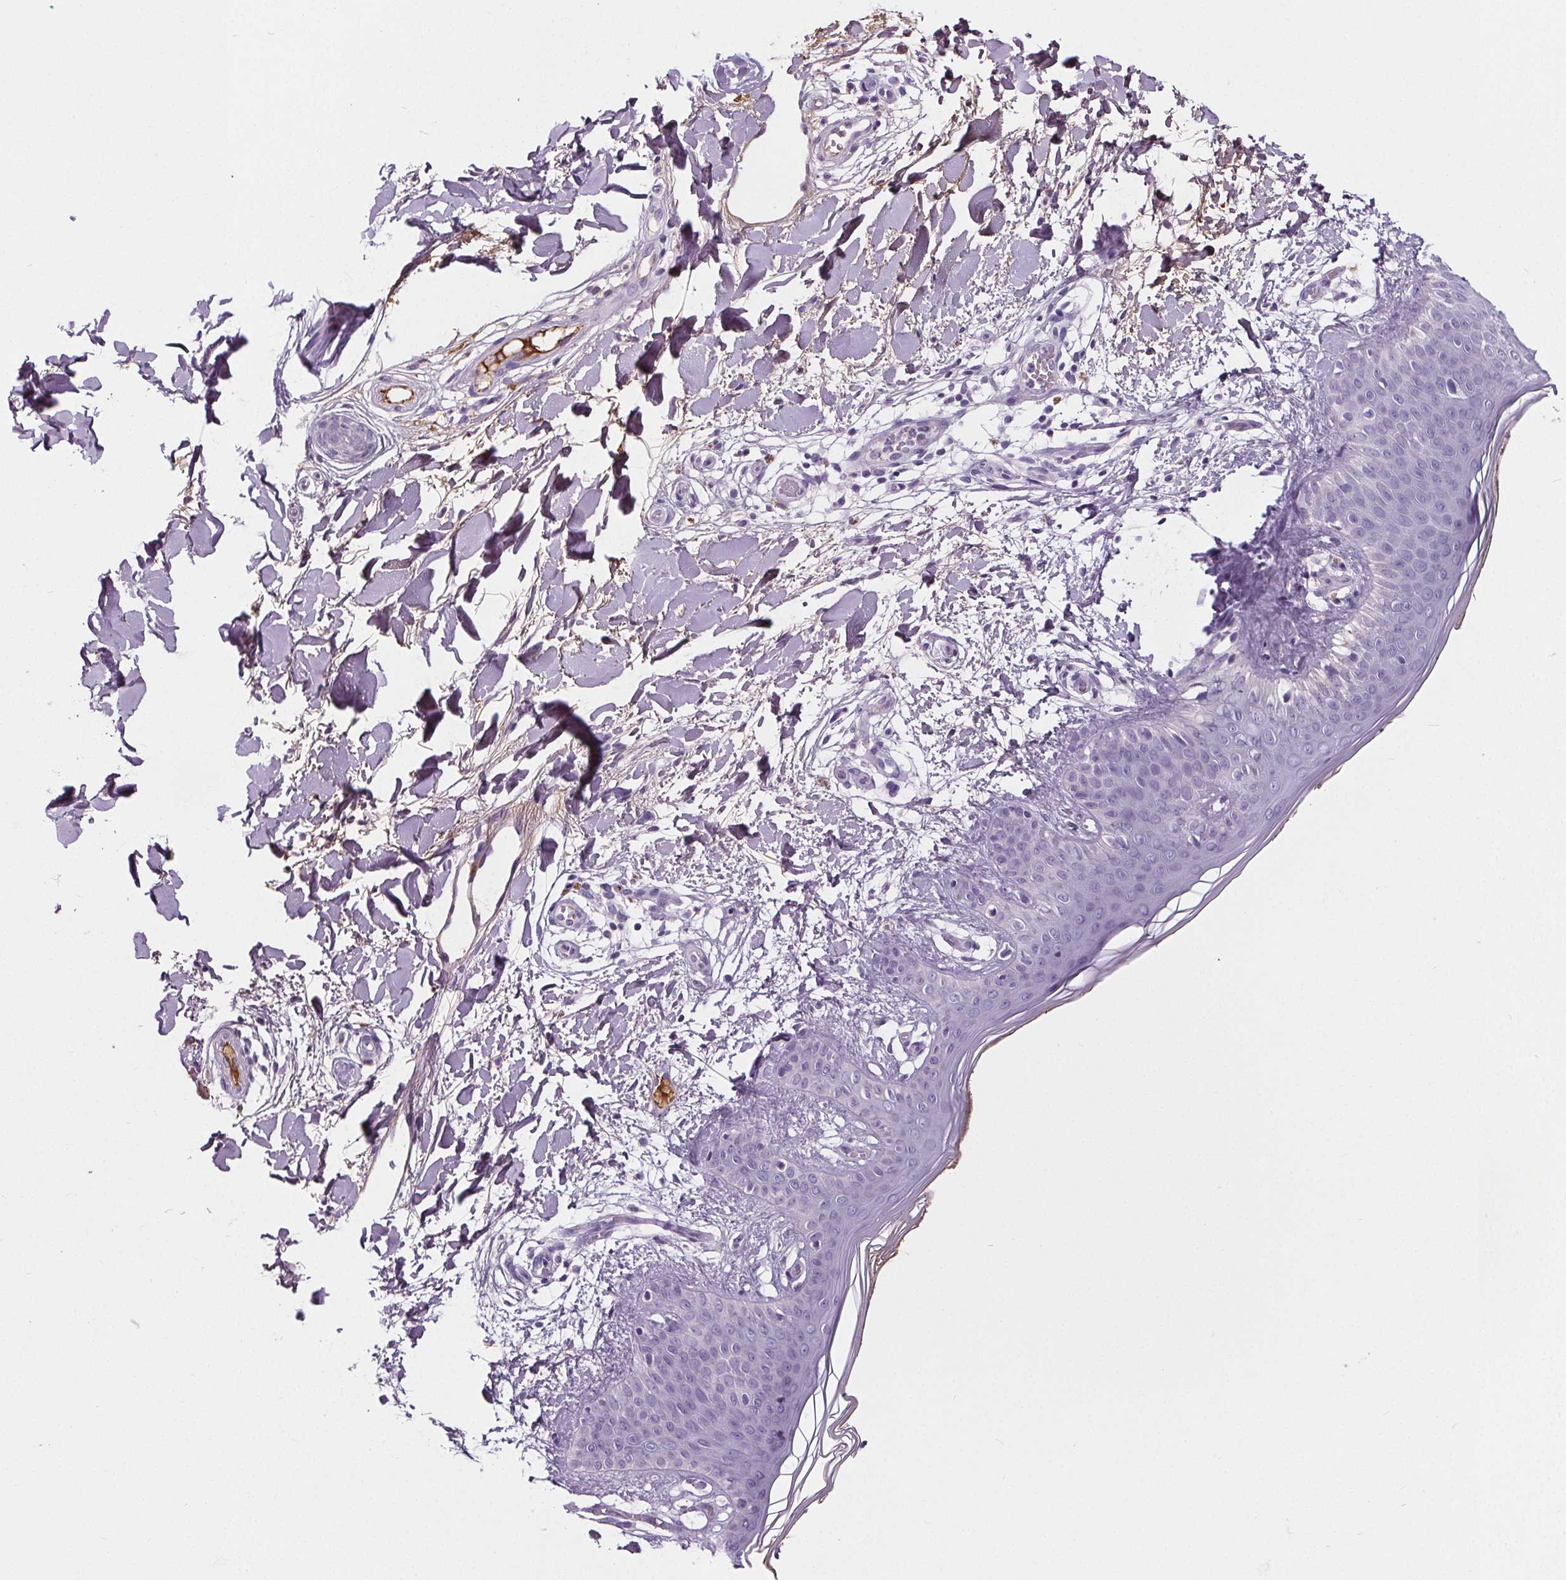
{"staining": {"intensity": "negative", "quantity": "none", "location": "none"}, "tissue": "skin", "cell_type": "Fibroblasts", "image_type": "normal", "snomed": [{"axis": "morphology", "description": "Normal tissue, NOS"}, {"axis": "topography", "description": "Skin"}], "caption": "DAB immunohistochemical staining of unremarkable skin demonstrates no significant positivity in fibroblasts. (DAB (3,3'-diaminobenzidine) immunohistochemistry, high magnification).", "gene": "CD5L", "patient": {"sex": "female", "age": 34}}